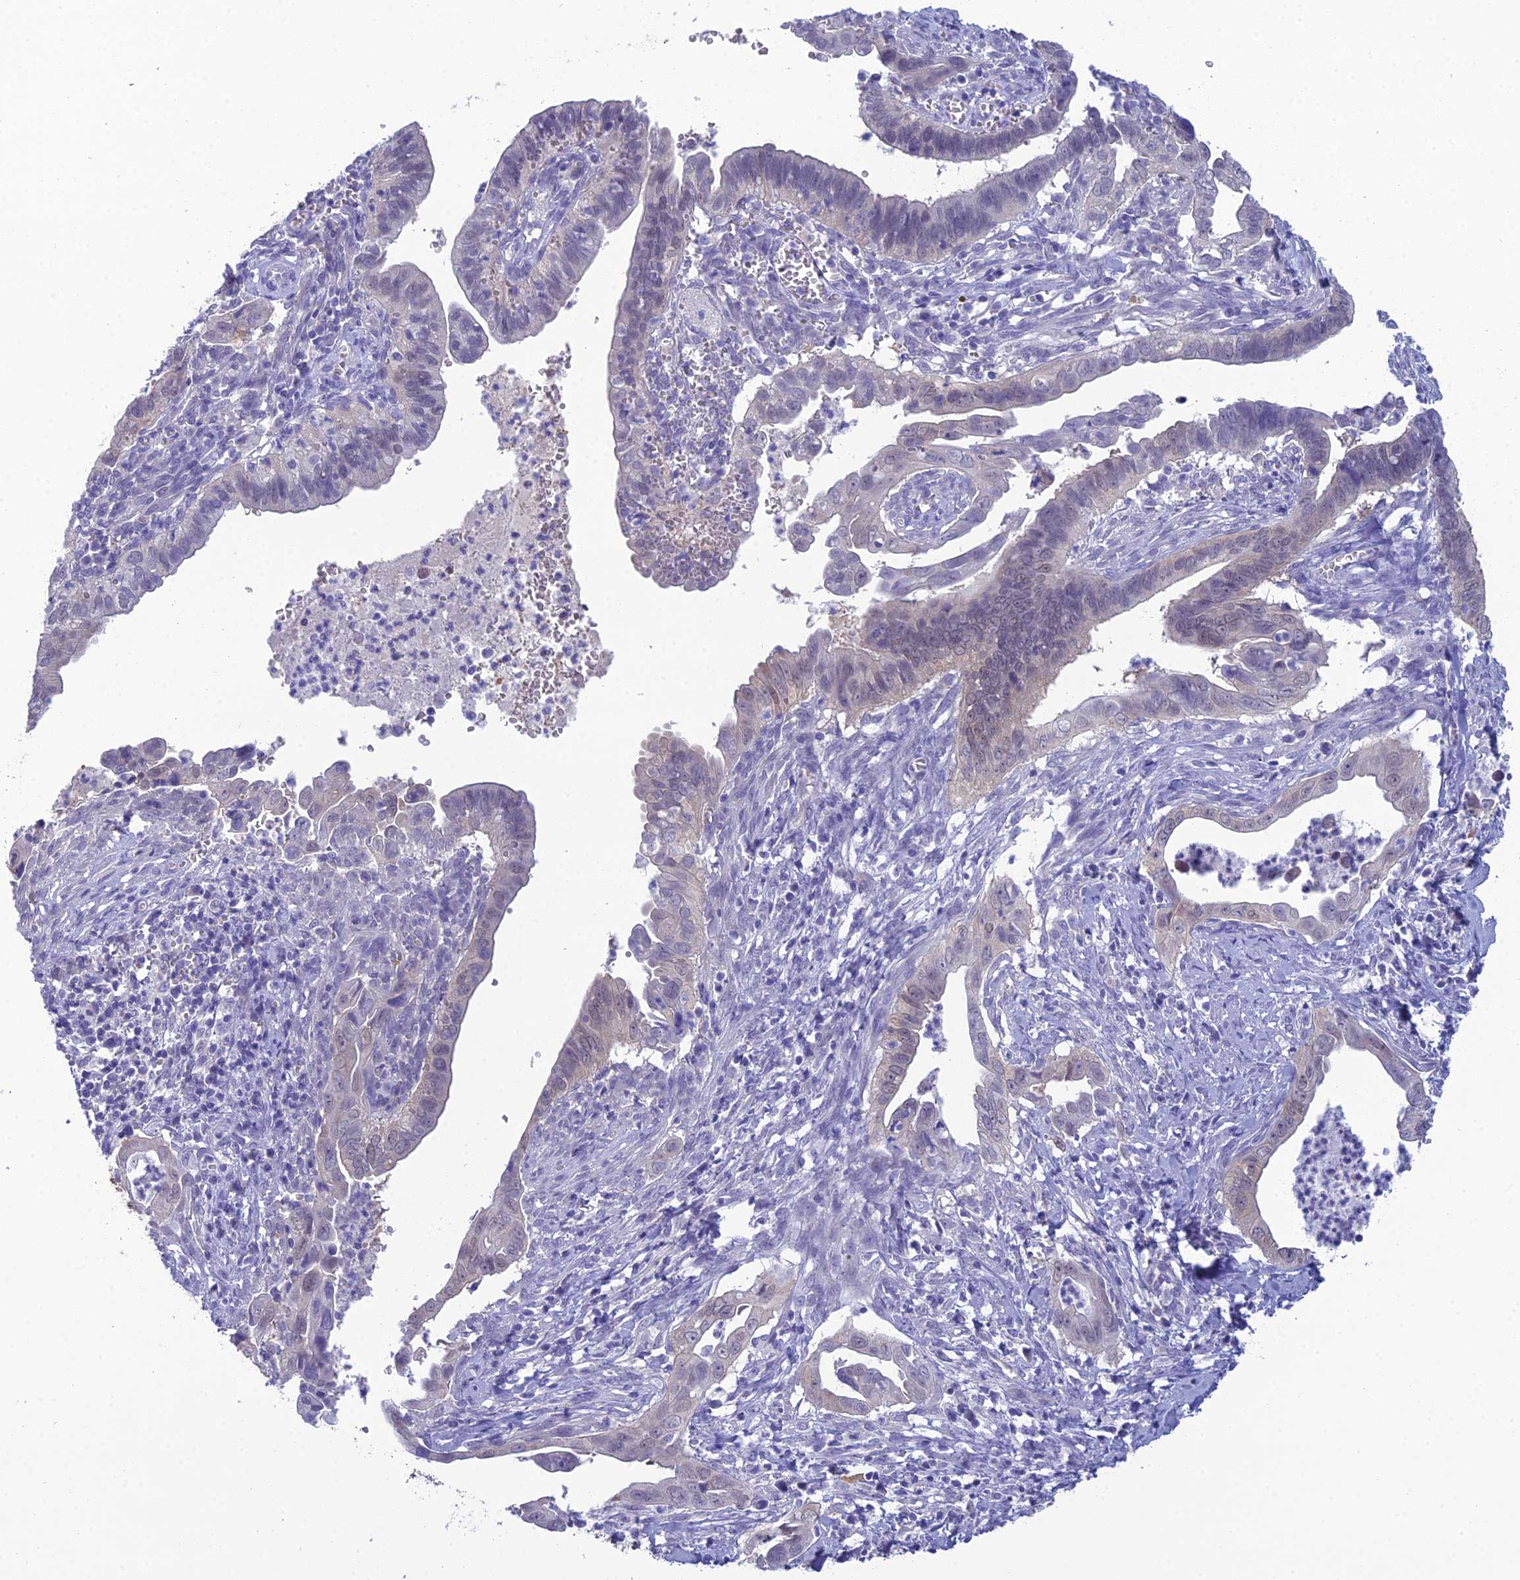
{"staining": {"intensity": "weak", "quantity": "<25%", "location": "nuclear"}, "tissue": "cervical cancer", "cell_type": "Tumor cells", "image_type": "cancer", "snomed": [{"axis": "morphology", "description": "Adenocarcinoma, NOS"}, {"axis": "topography", "description": "Cervix"}], "caption": "DAB (3,3'-diaminobenzidine) immunohistochemical staining of cervical cancer shows no significant expression in tumor cells.", "gene": "GNPNAT1", "patient": {"sex": "female", "age": 42}}